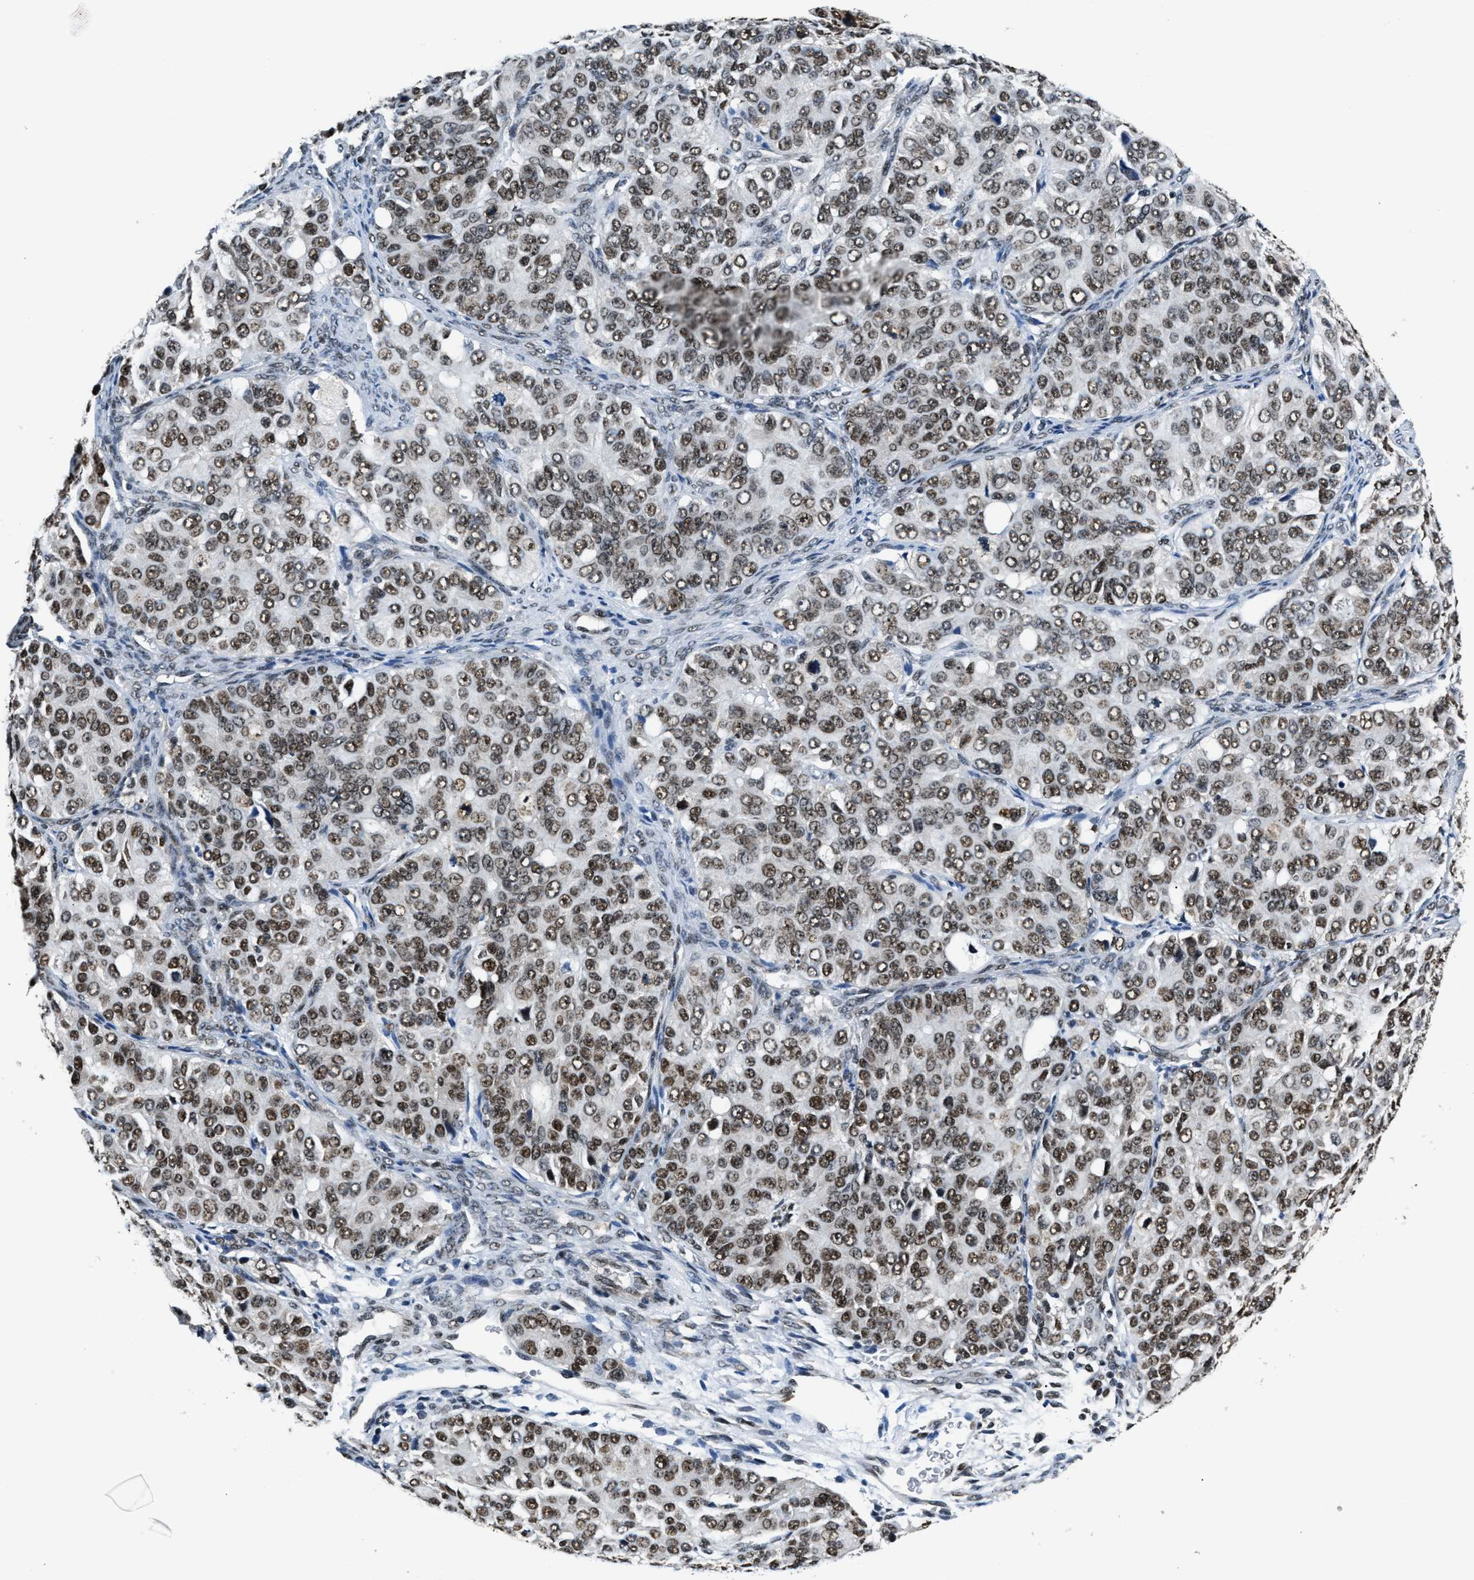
{"staining": {"intensity": "strong", "quantity": "25%-75%", "location": "nuclear"}, "tissue": "ovarian cancer", "cell_type": "Tumor cells", "image_type": "cancer", "snomed": [{"axis": "morphology", "description": "Carcinoma, endometroid"}, {"axis": "topography", "description": "Ovary"}], "caption": "Immunohistochemistry (IHC) image of ovarian cancer stained for a protein (brown), which exhibits high levels of strong nuclear expression in approximately 25%-75% of tumor cells.", "gene": "CCNDBP1", "patient": {"sex": "female", "age": 51}}